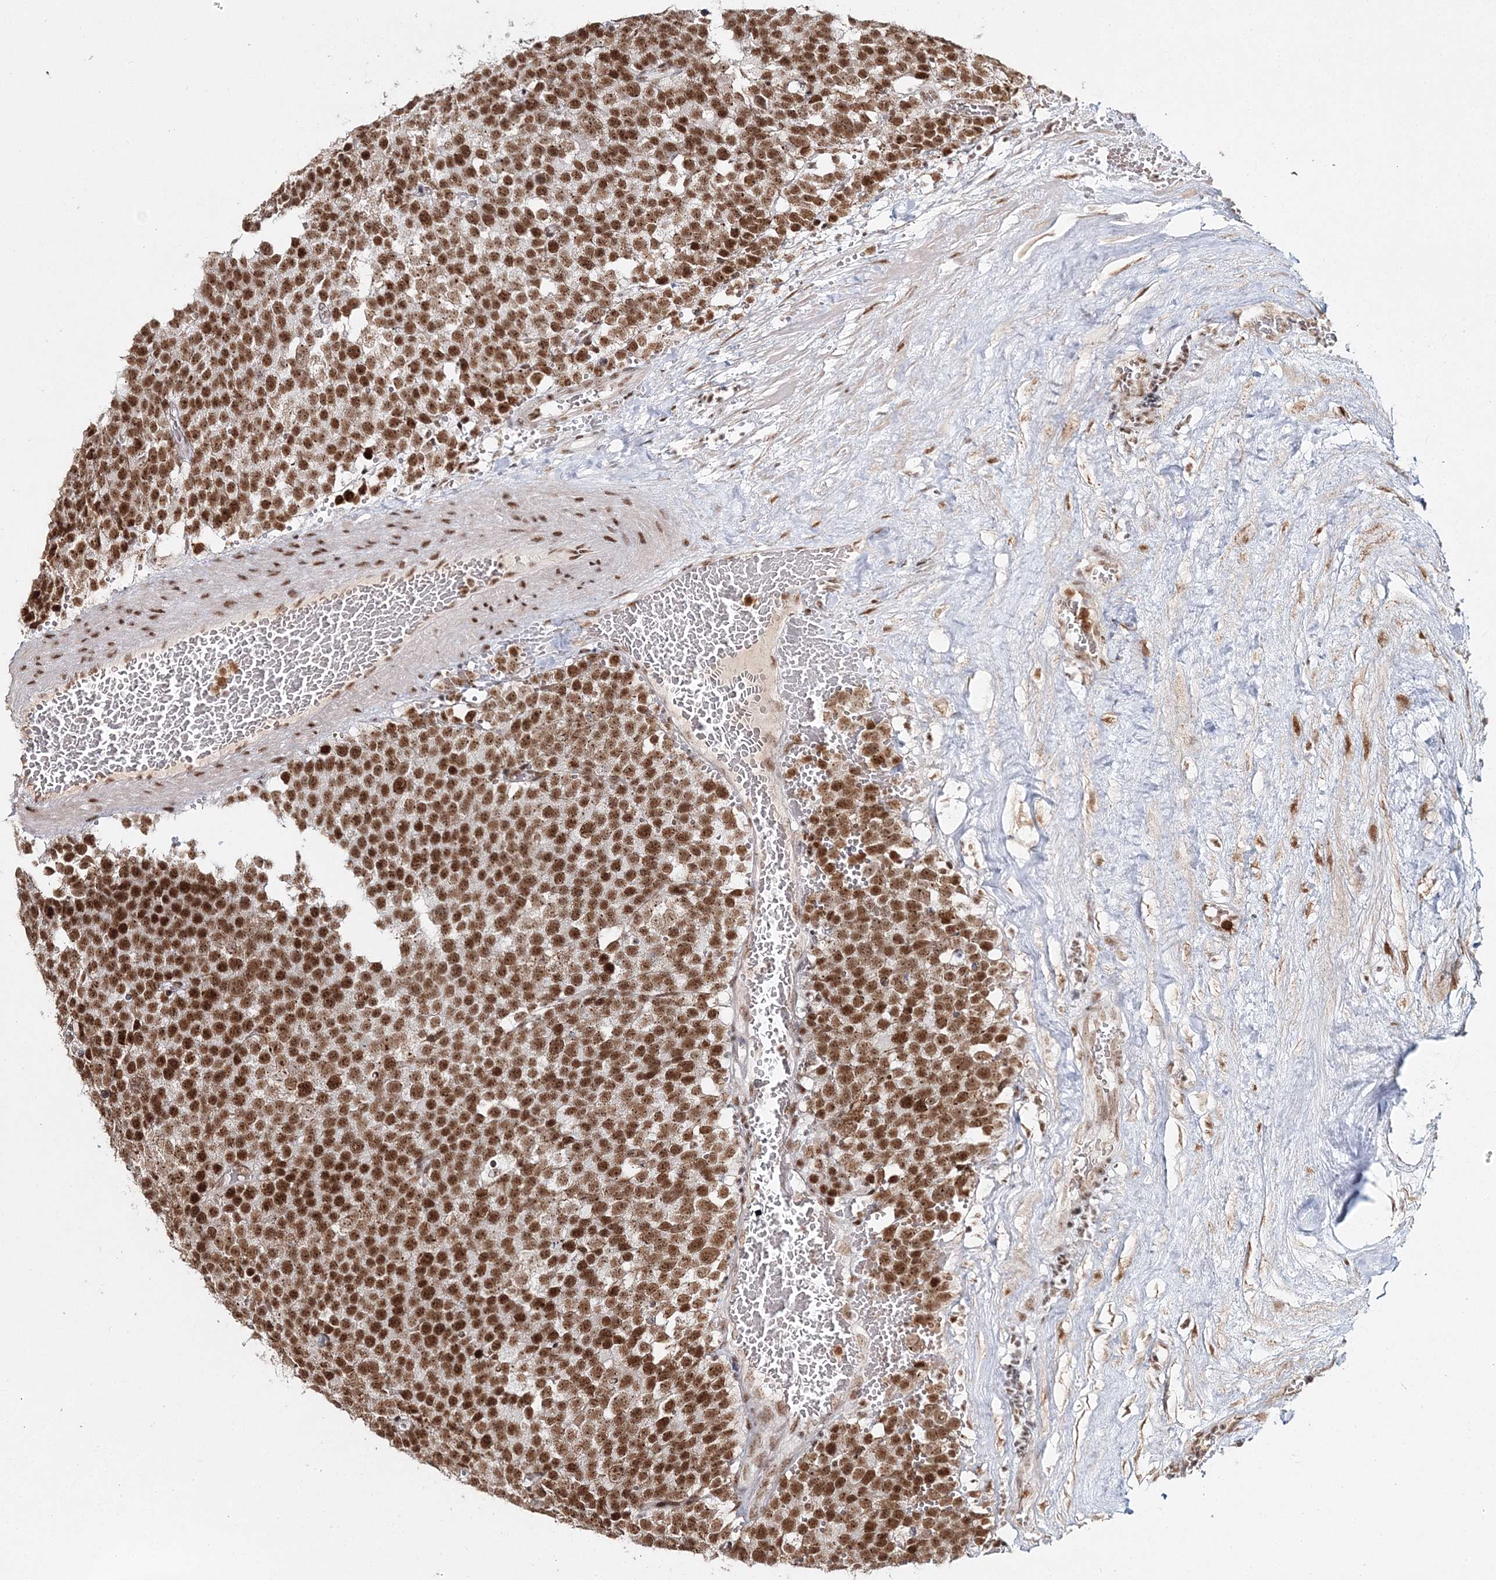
{"staining": {"intensity": "strong", "quantity": ">75%", "location": "nuclear"}, "tissue": "testis cancer", "cell_type": "Tumor cells", "image_type": "cancer", "snomed": [{"axis": "morphology", "description": "Seminoma, NOS"}, {"axis": "topography", "description": "Testis"}], "caption": "Protein staining demonstrates strong nuclear positivity in approximately >75% of tumor cells in testis cancer.", "gene": "QRICH1", "patient": {"sex": "male", "age": 71}}